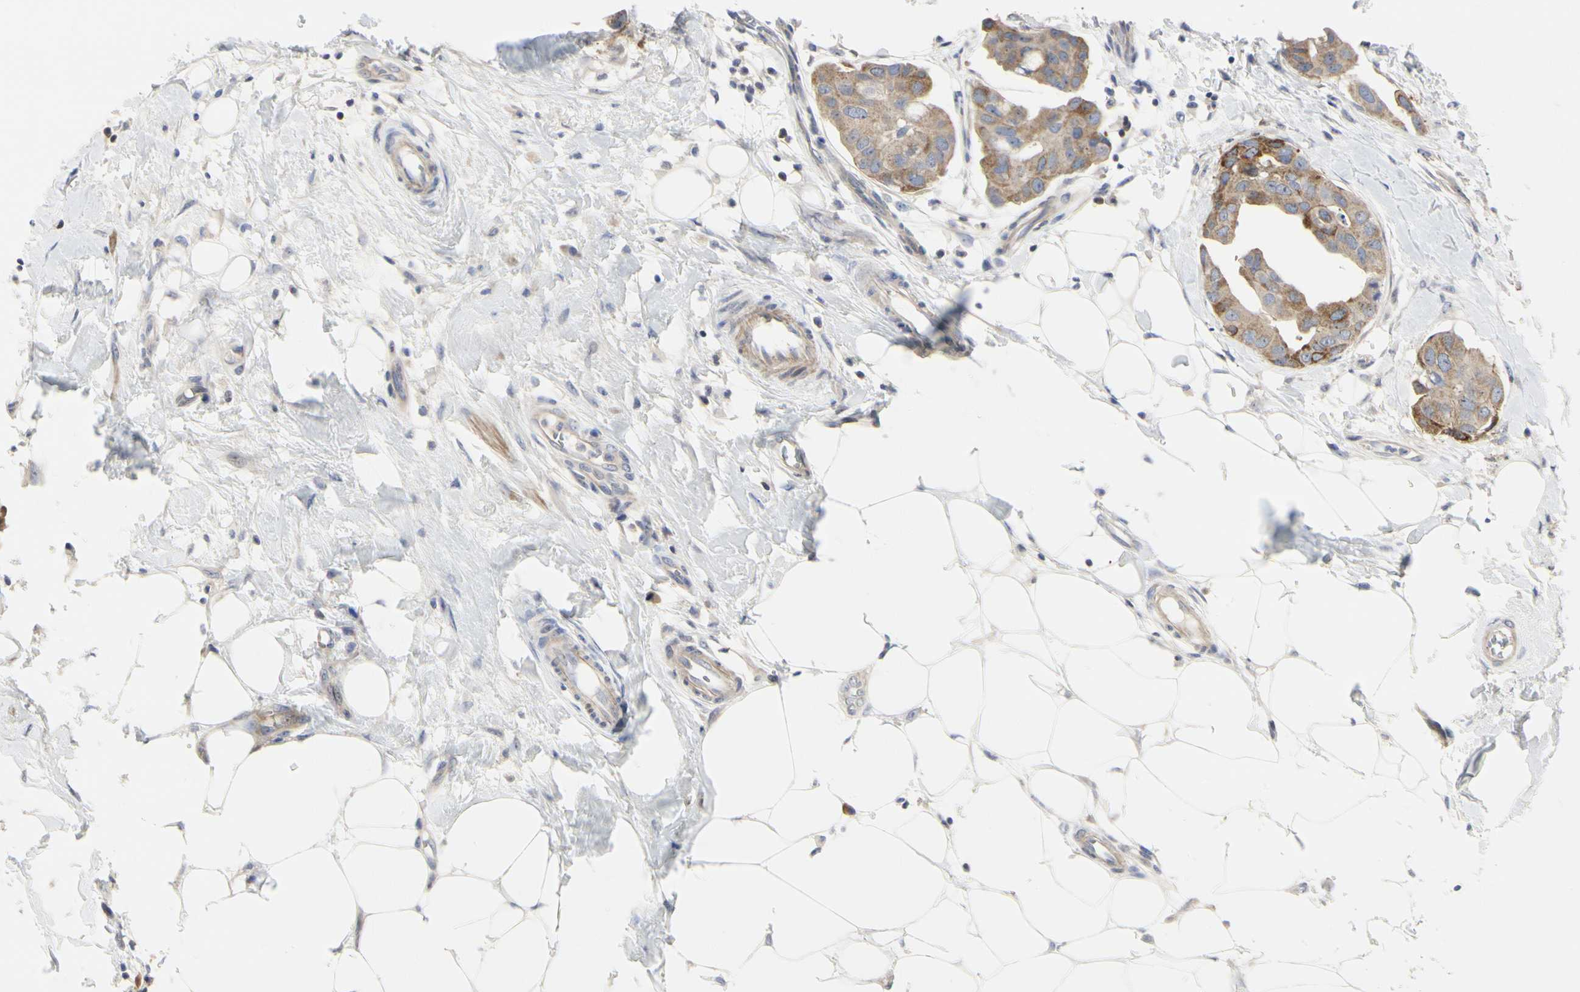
{"staining": {"intensity": "moderate", "quantity": ">75%", "location": "cytoplasmic/membranous"}, "tissue": "breast cancer", "cell_type": "Tumor cells", "image_type": "cancer", "snomed": [{"axis": "morphology", "description": "Duct carcinoma"}, {"axis": "topography", "description": "Breast"}], "caption": "Infiltrating ductal carcinoma (breast) stained with a brown dye exhibits moderate cytoplasmic/membranous positive staining in approximately >75% of tumor cells.", "gene": "SHANK2", "patient": {"sex": "female", "age": 40}}